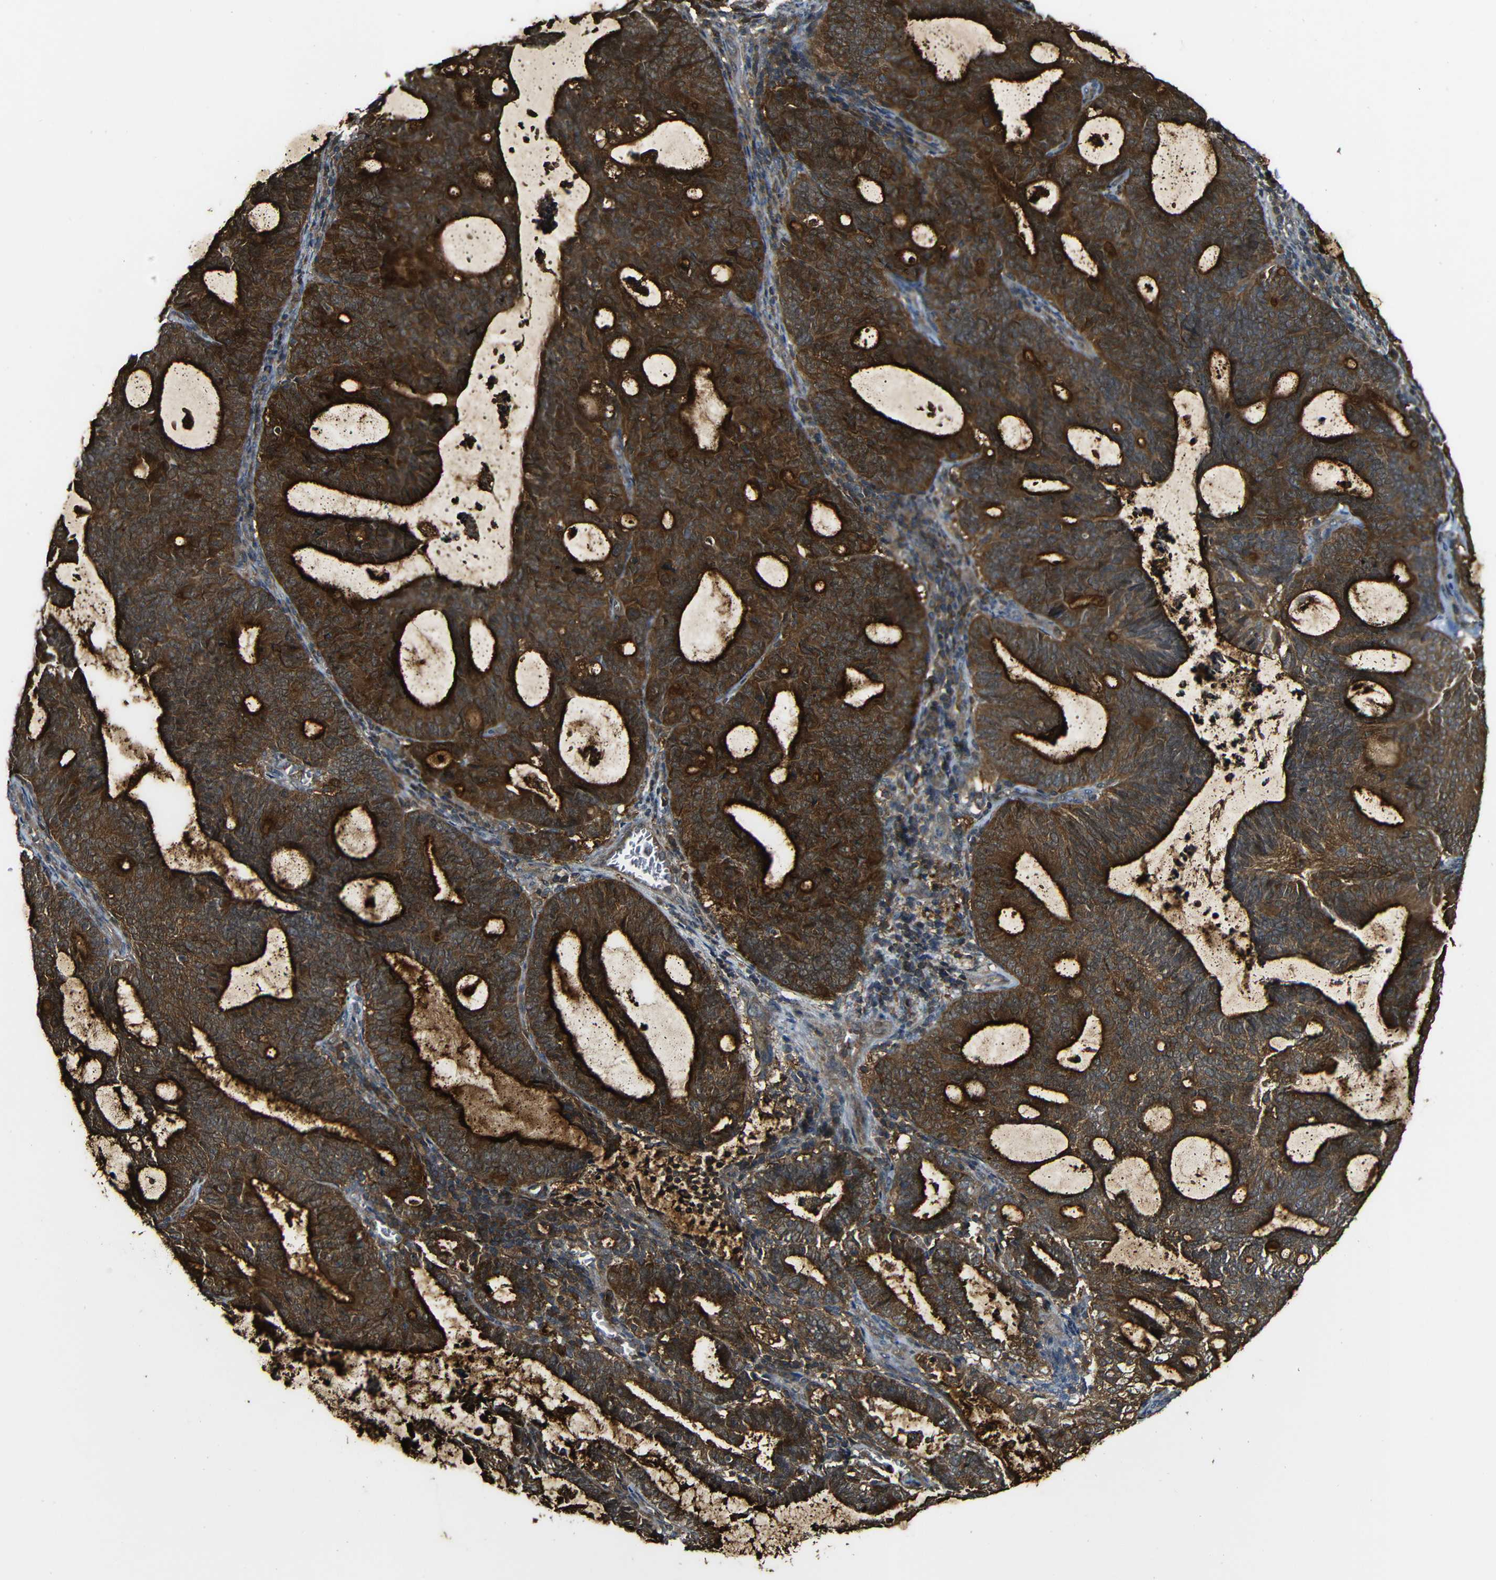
{"staining": {"intensity": "strong", "quantity": ">75%", "location": "cytoplasmic/membranous"}, "tissue": "endometrial cancer", "cell_type": "Tumor cells", "image_type": "cancer", "snomed": [{"axis": "morphology", "description": "Adenocarcinoma, NOS"}, {"axis": "topography", "description": "Uterus"}], "caption": "DAB immunohistochemical staining of human endometrial cancer (adenocarcinoma) exhibits strong cytoplasmic/membranous protein positivity in about >75% of tumor cells.", "gene": "CASP8", "patient": {"sex": "female", "age": 83}}